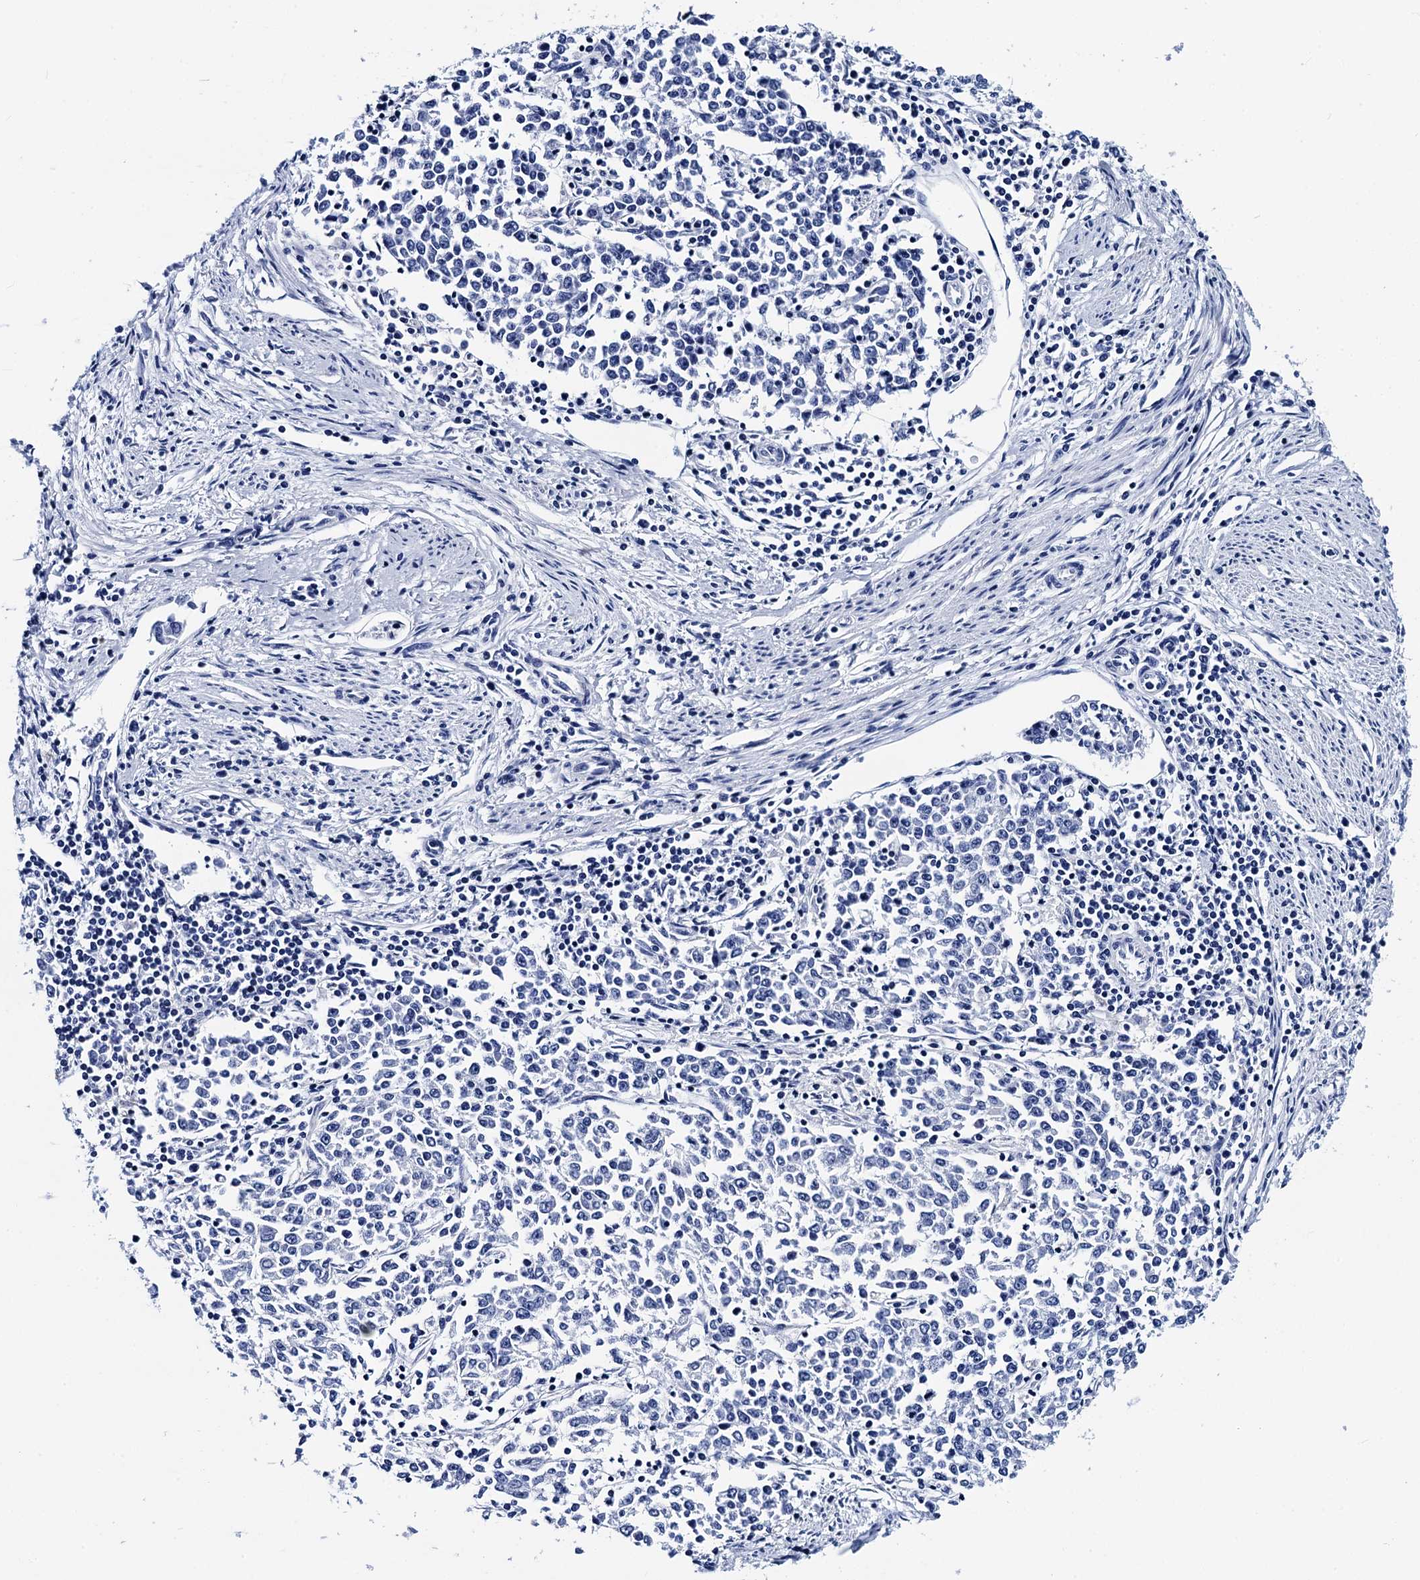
{"staining": {"intensity": "negative", "quantity": "none", "location": "none"}, "tissue": "endometrial cancer", "cell_type": "Tumor cells", "image_type": "cancer", "snomed": [{"axis": "morphology", "description": "Adenocarcinoma, NOS"}, {"axis": "topography", "description": "Endometrium"}], "caption": "DAB immunohistochemical staining of human adenocarcinoma (endometrial) reveals no significant staining in tumor cells.", "gene": "MYBPC3", "patient": {"sex": "female", "age": 50}}